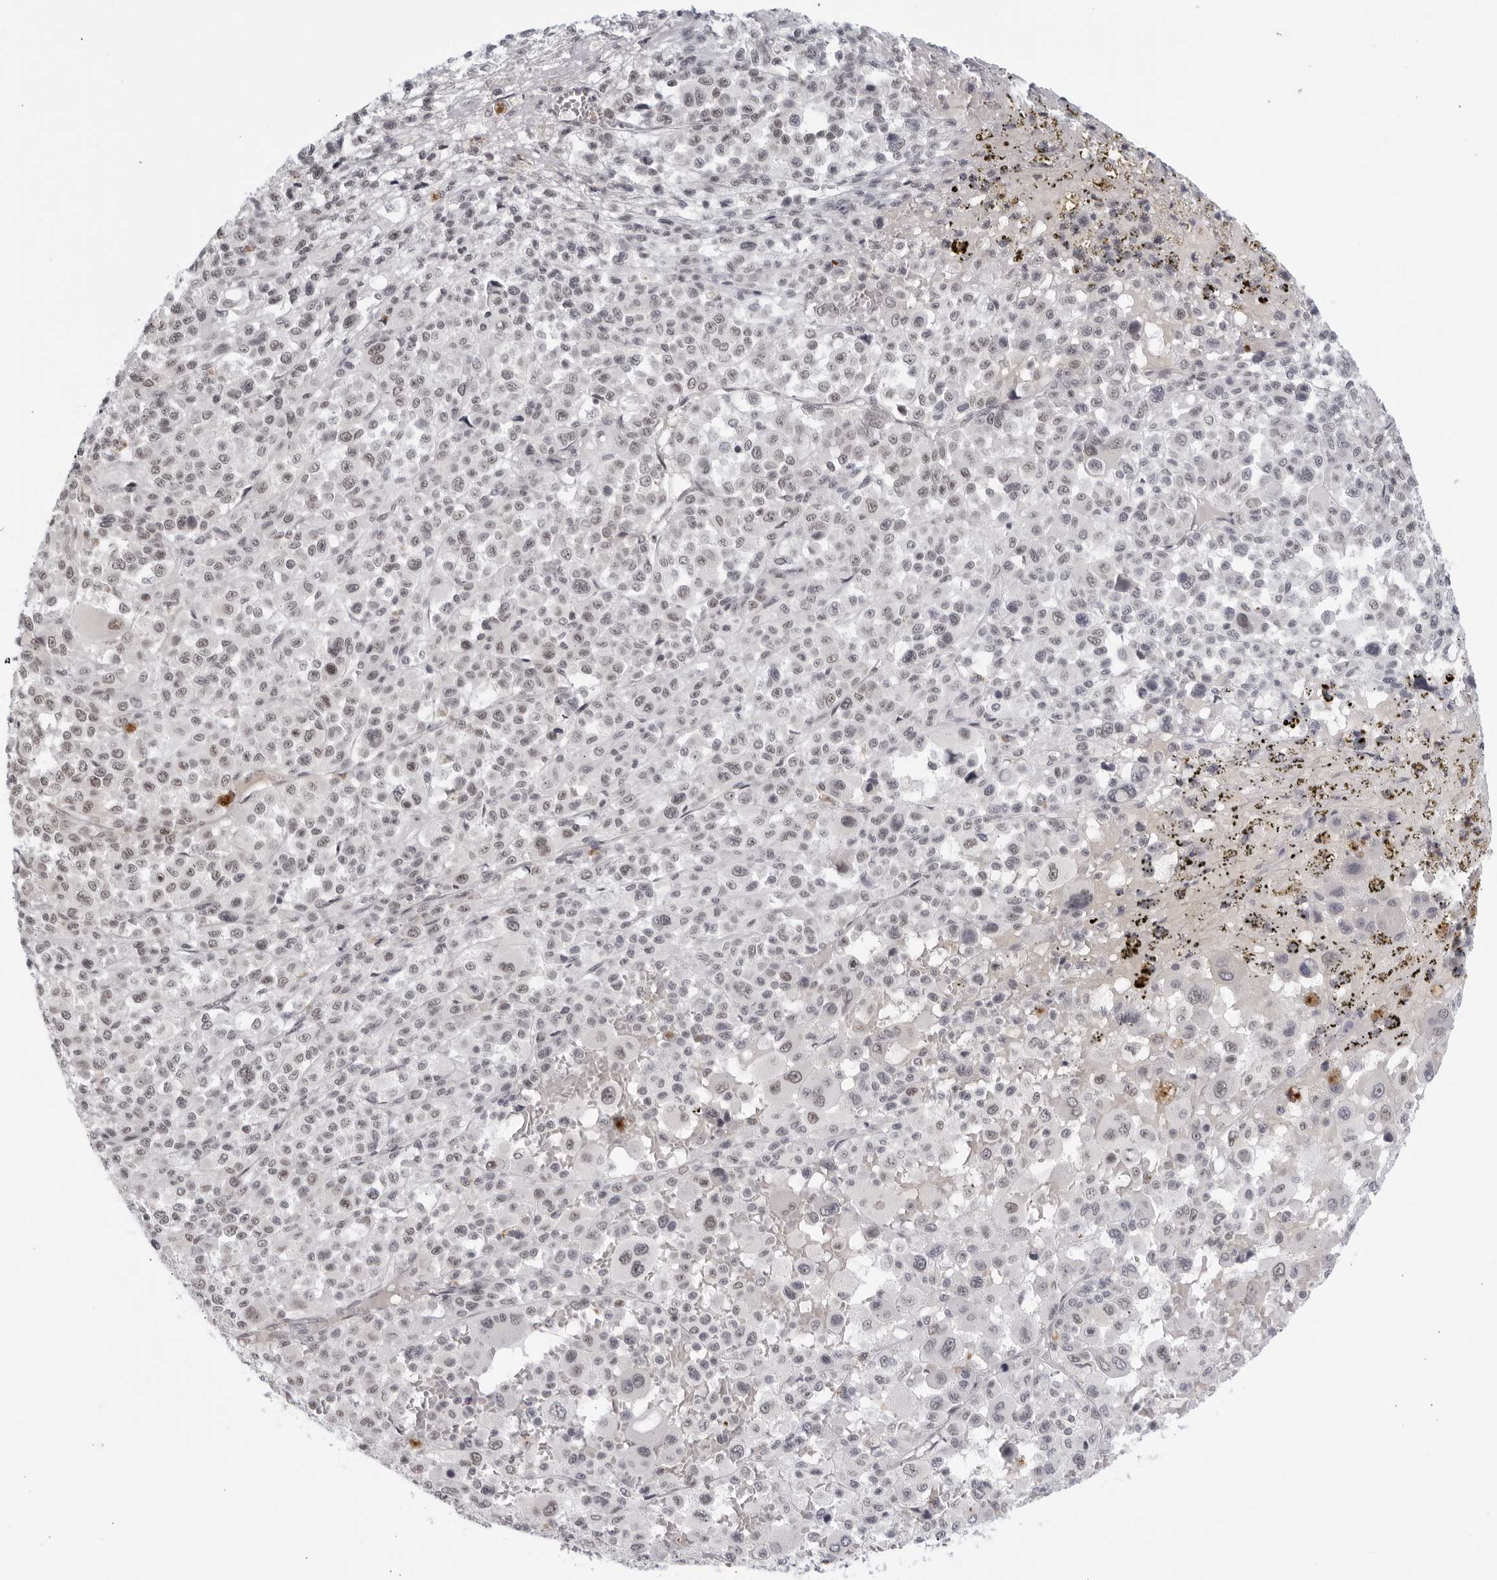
{"staining": {"intensity": "weak", "quantity": "<25%", "location": "nuclear"}, "tissue": "melanoma", "cell_type": "Tumor cells", "image_type": "cancer", "snomed": [{"axis": "morphology", "description": "Malignant melanoma, Metastatic site"}, {"axis": "topography", "description": "Skin"}], "caption": "Human melanoma stained for a protein using immunohistochemistry (IHC) displays no expression in tumor cells.", "gene": "RAB11FIP3", "patient": {"sex": "female", "age": 74}}